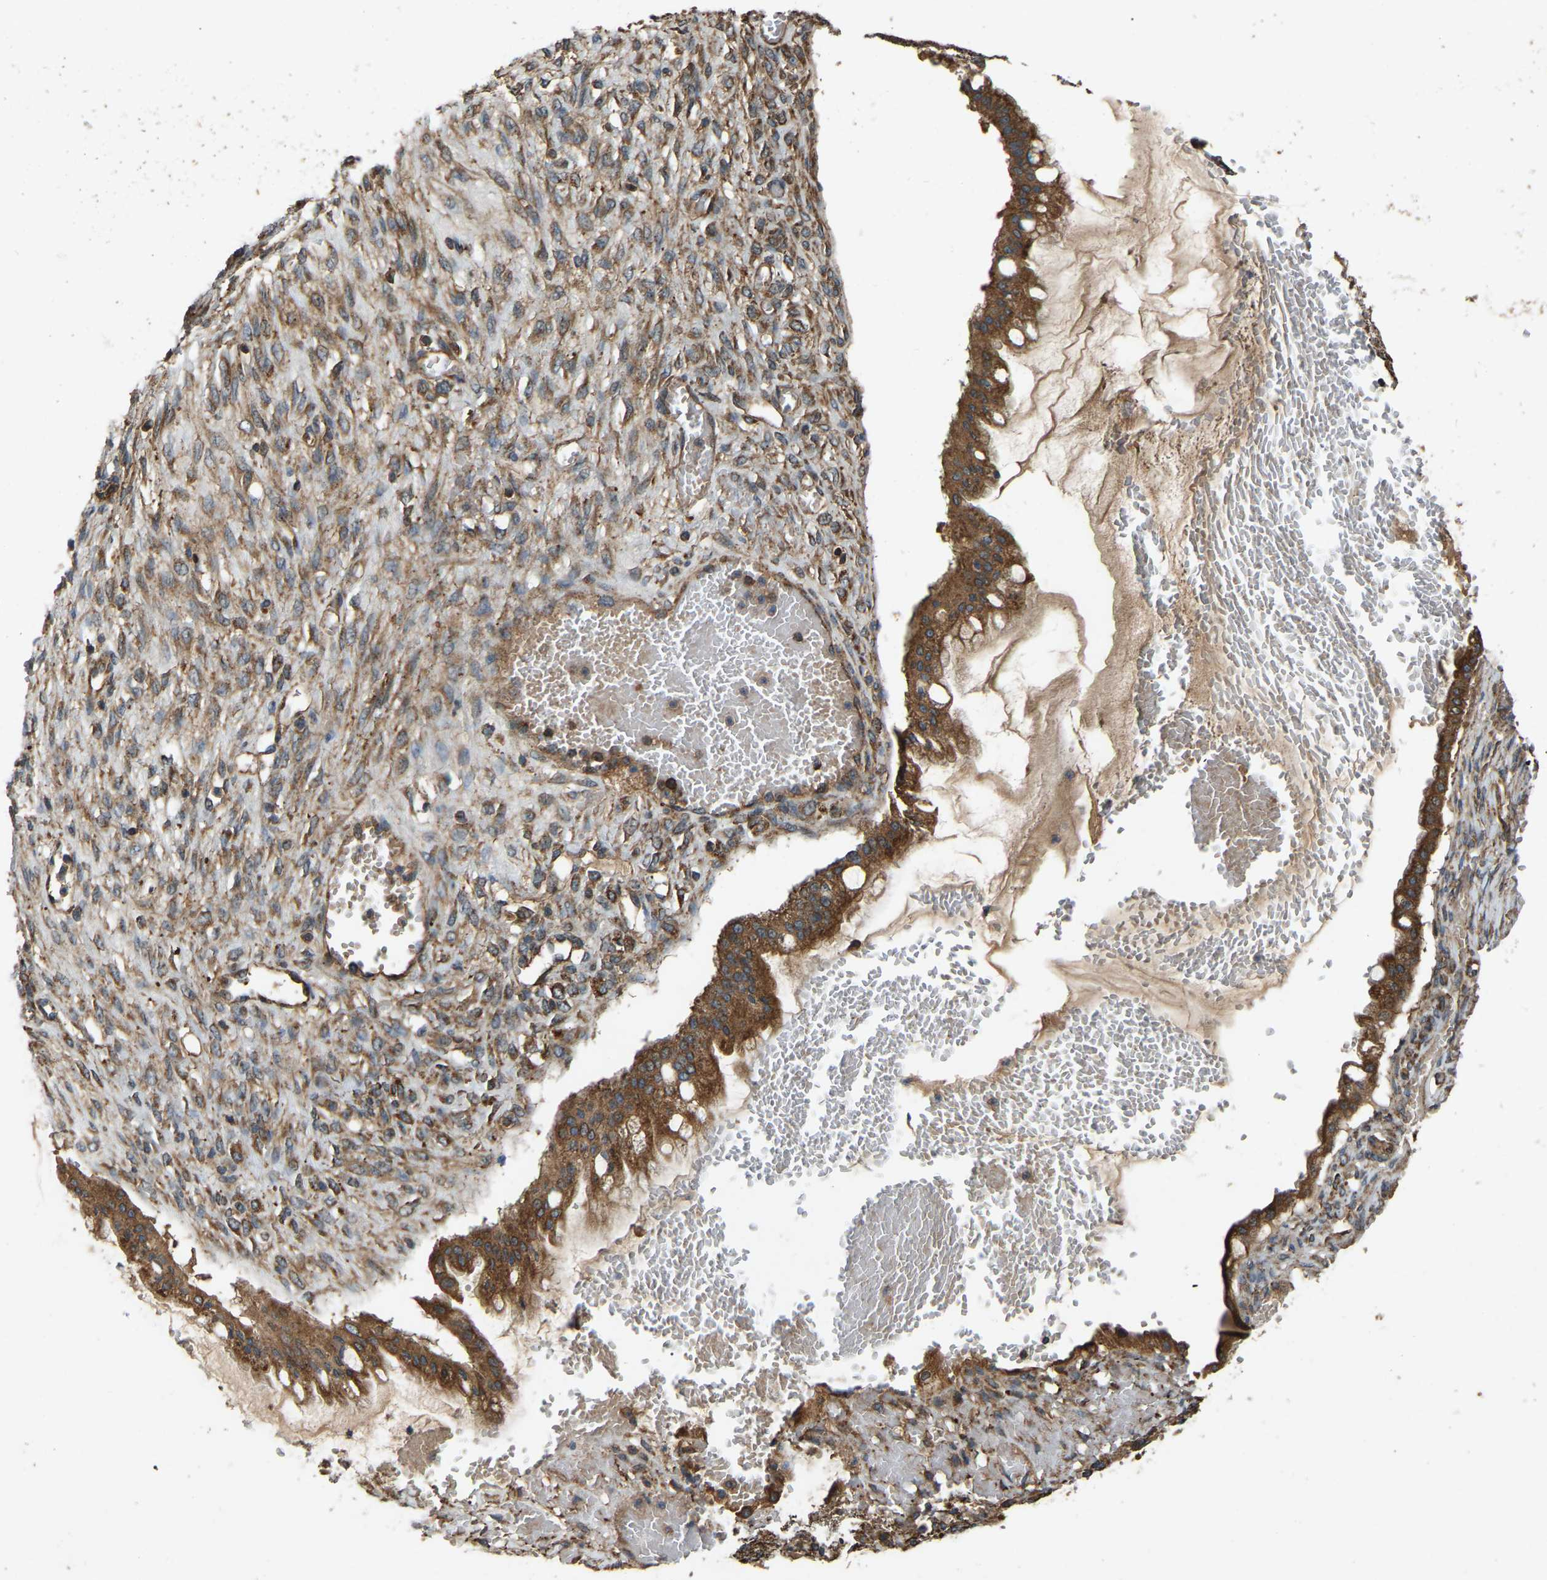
{"staining": {"intensity": "strong", "quantity": ">75%", "location": "cytoplasmic/membranous"}, "tissue": "ovarian cancer", "cell_type": "Tumor cells", "image_type": "cancer", "snomed": [{"axis": "morphology", "description": "Cystadenocarcinoma, mucinous, NOS"}, {"axis": "topography", "description": "Ovary"}], "caption": "Human ovarian cancer (mucinous cystadenocarcinoma) stained with a brown dye exhibits strong cytoplasmic/membranous positive positivity in approximately >75% of tumor cells.", "gene": "SAMD9L", "patient": {"sex": "female", "age": 73}}